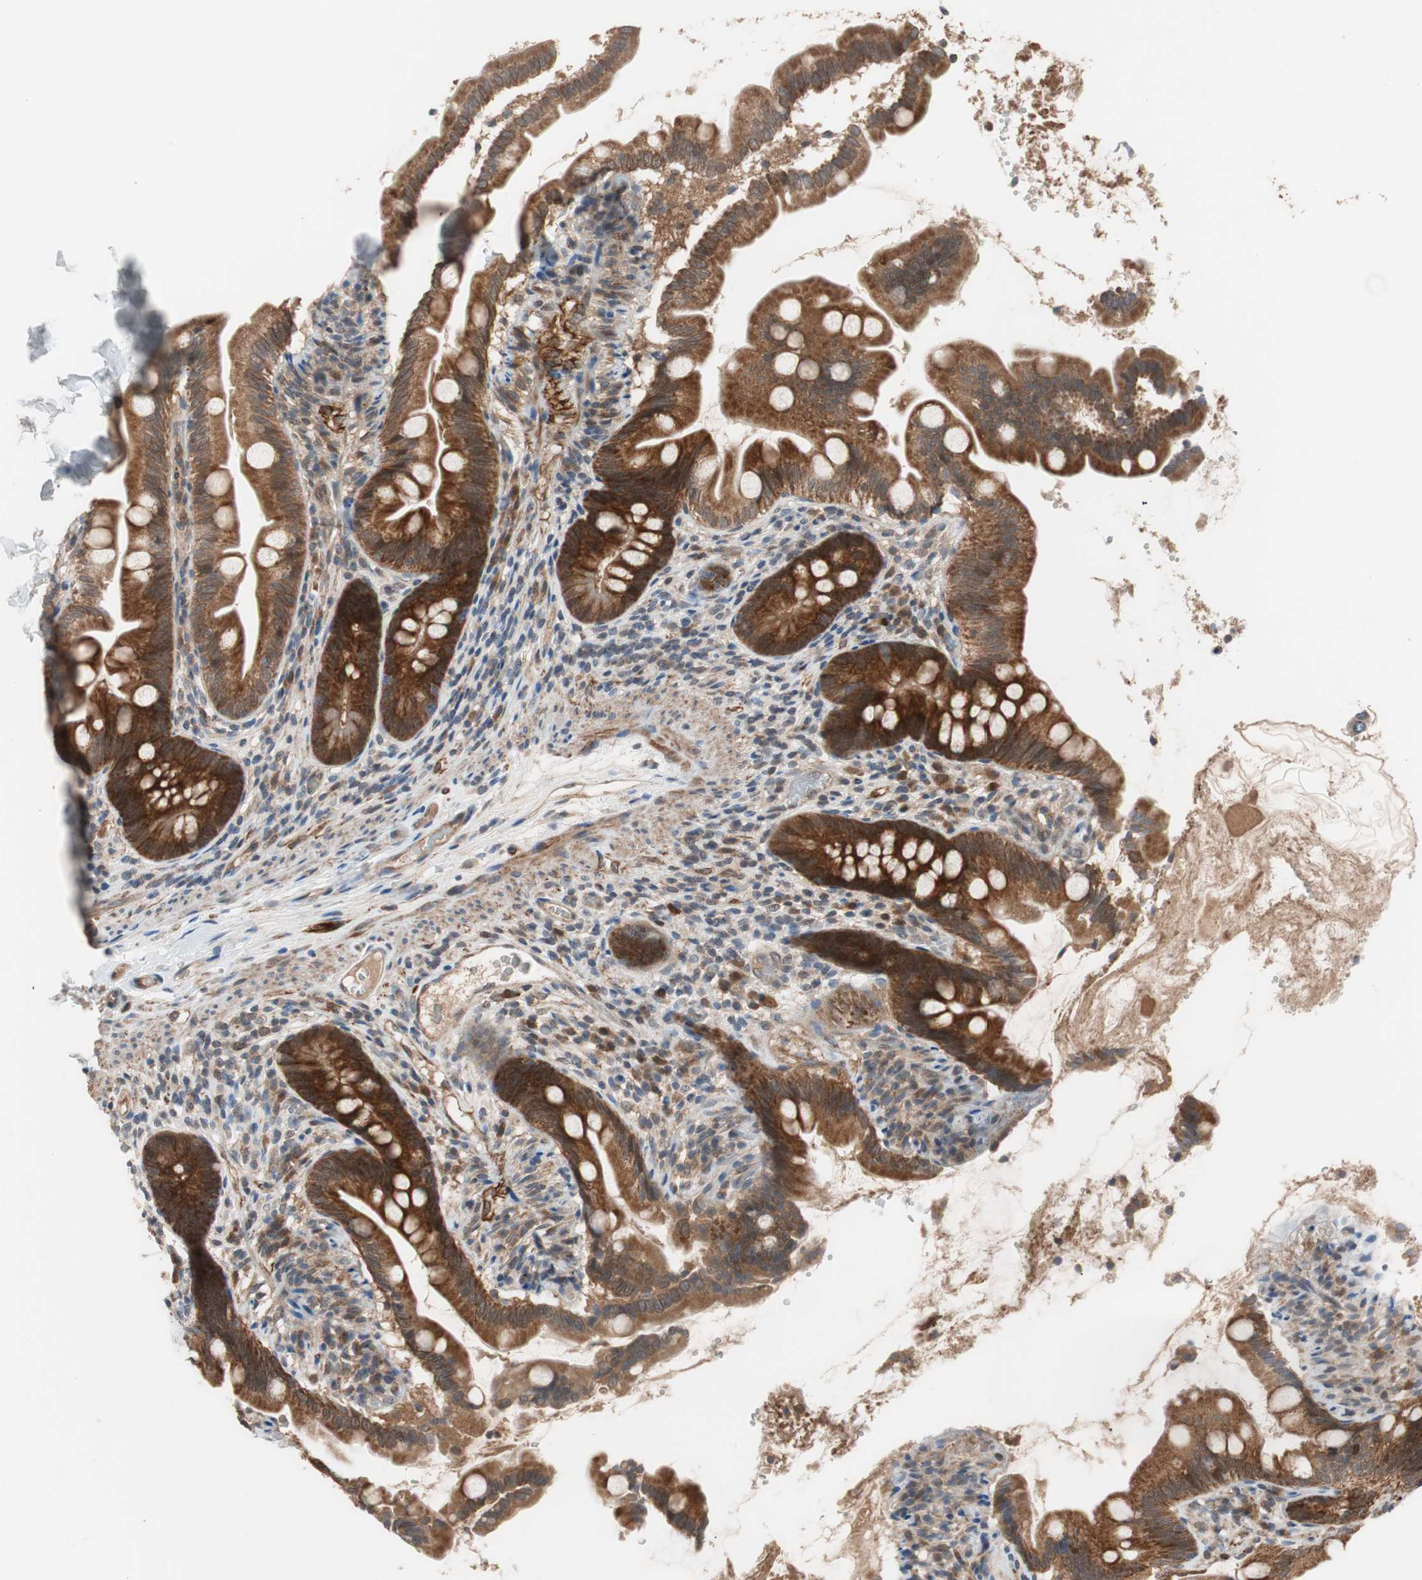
{"staining": {"intensity": "strong", "quantity": ">75%", "location": "cytoplasmic/membranous"}, "tissue": "small intestine", "cell_type": "Glandular cells", "image_type": "normal", "snomed": [{"axis": "morphology", "description": "Normal tissue, NOS"}, {"axis": "topography", "description": "Small intestine"}], "caption": "About >75% of glandular cells in normal human small intestine demonstrate strong cytoplasmic/membranous protein expression as visualized by brown immunohistochemical staining.", "gene": "HMBS", "patient": {"sex": "female", "age": 56}}